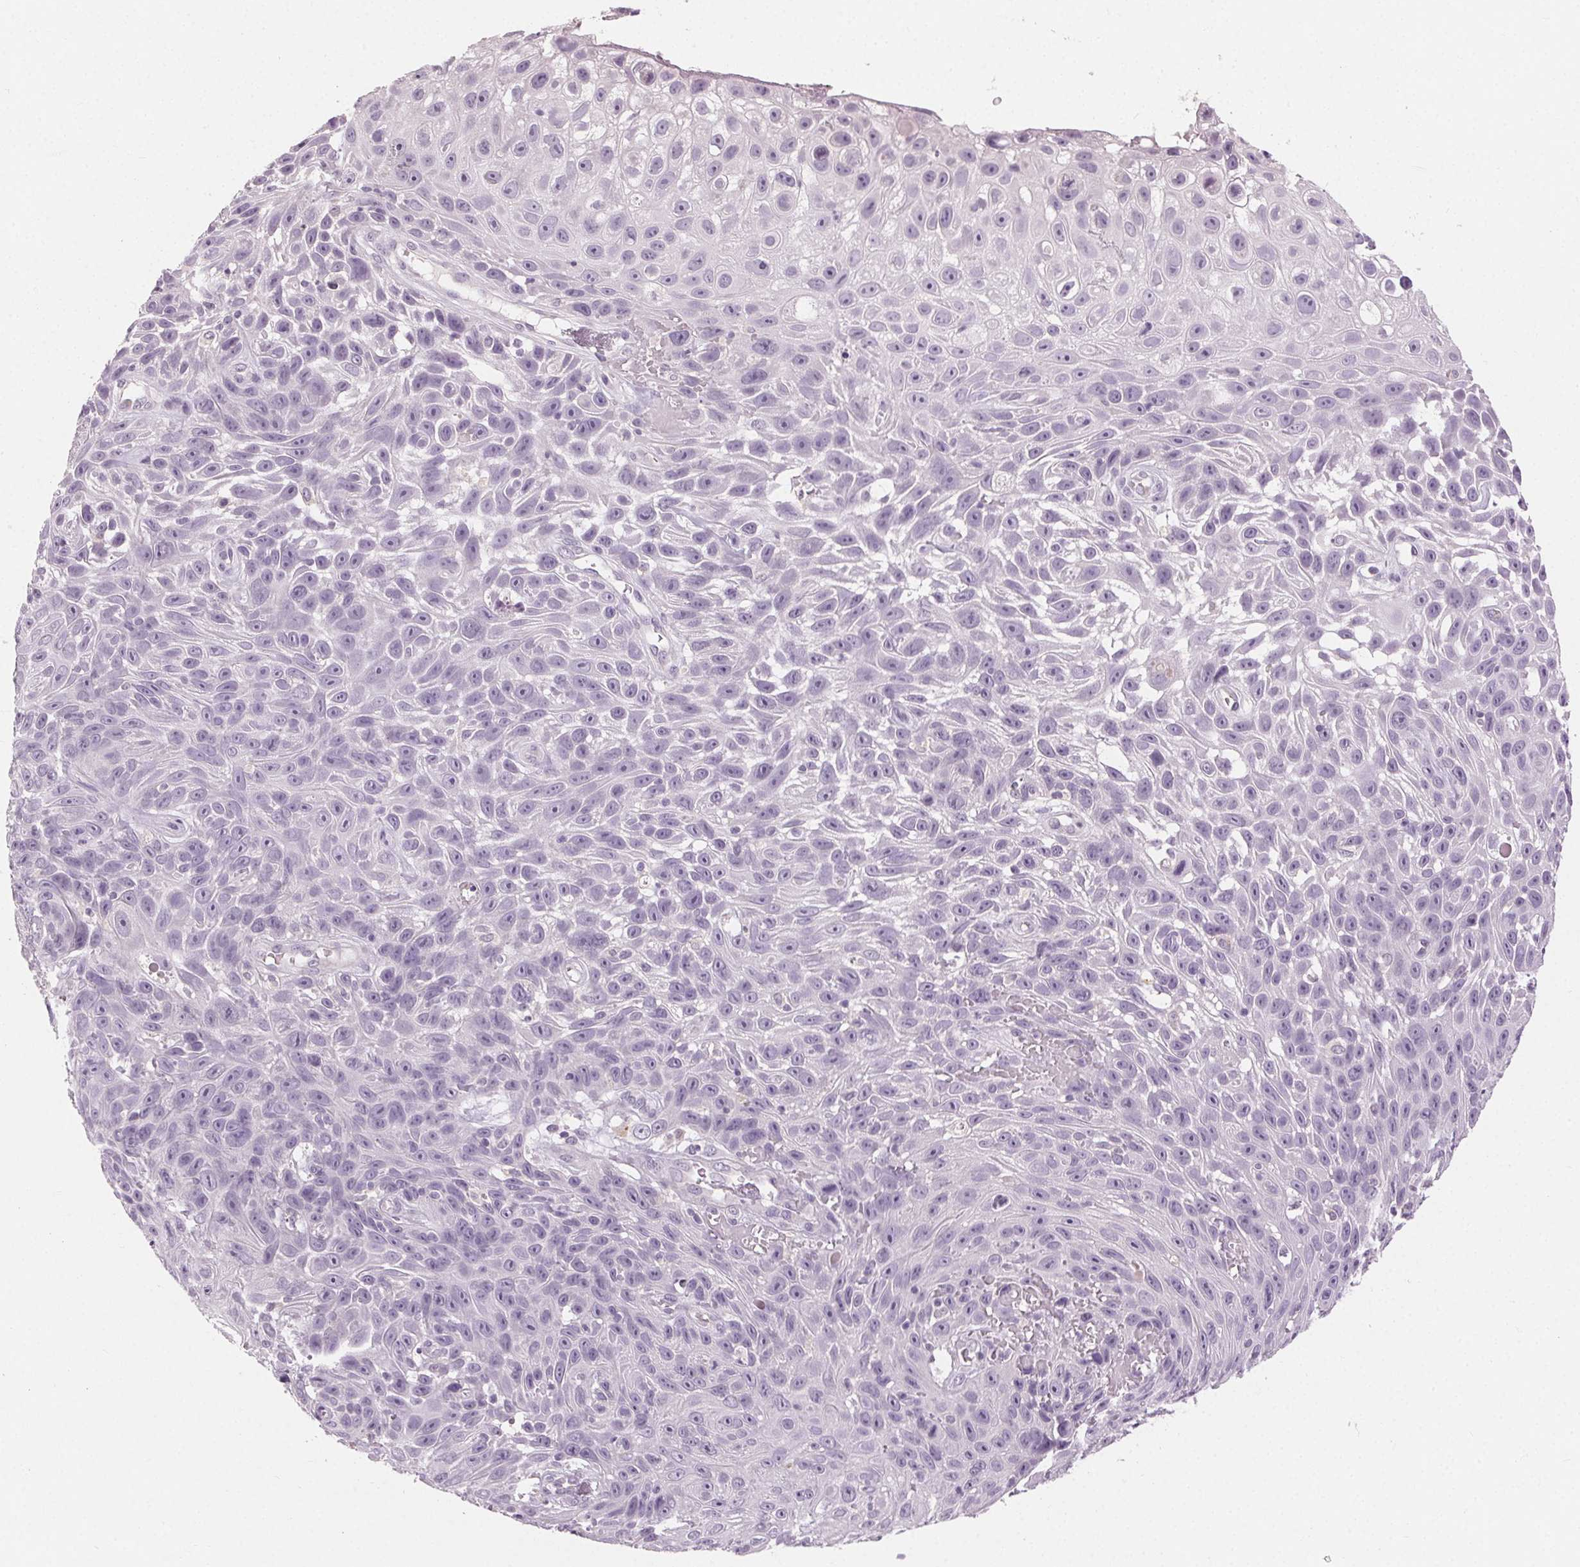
{"staining": {"intensity": "negative", "quantity": "none", "location": "none"}, "tissue": "skin cancer", "cell_type": "Tumor cells", "image_type": "cancer", "snomed": [{"axis": "morphology", "description": "Squamous cell carcinoma, NOS"}, {"axis": "topography", "description": "Skin"}], "caption": "Tumor cells show no significant positivity in skin cancer (squamous cell carcinoma).", "gene": "CLTRN", "patient": {"sex": "male", "age": 82}}